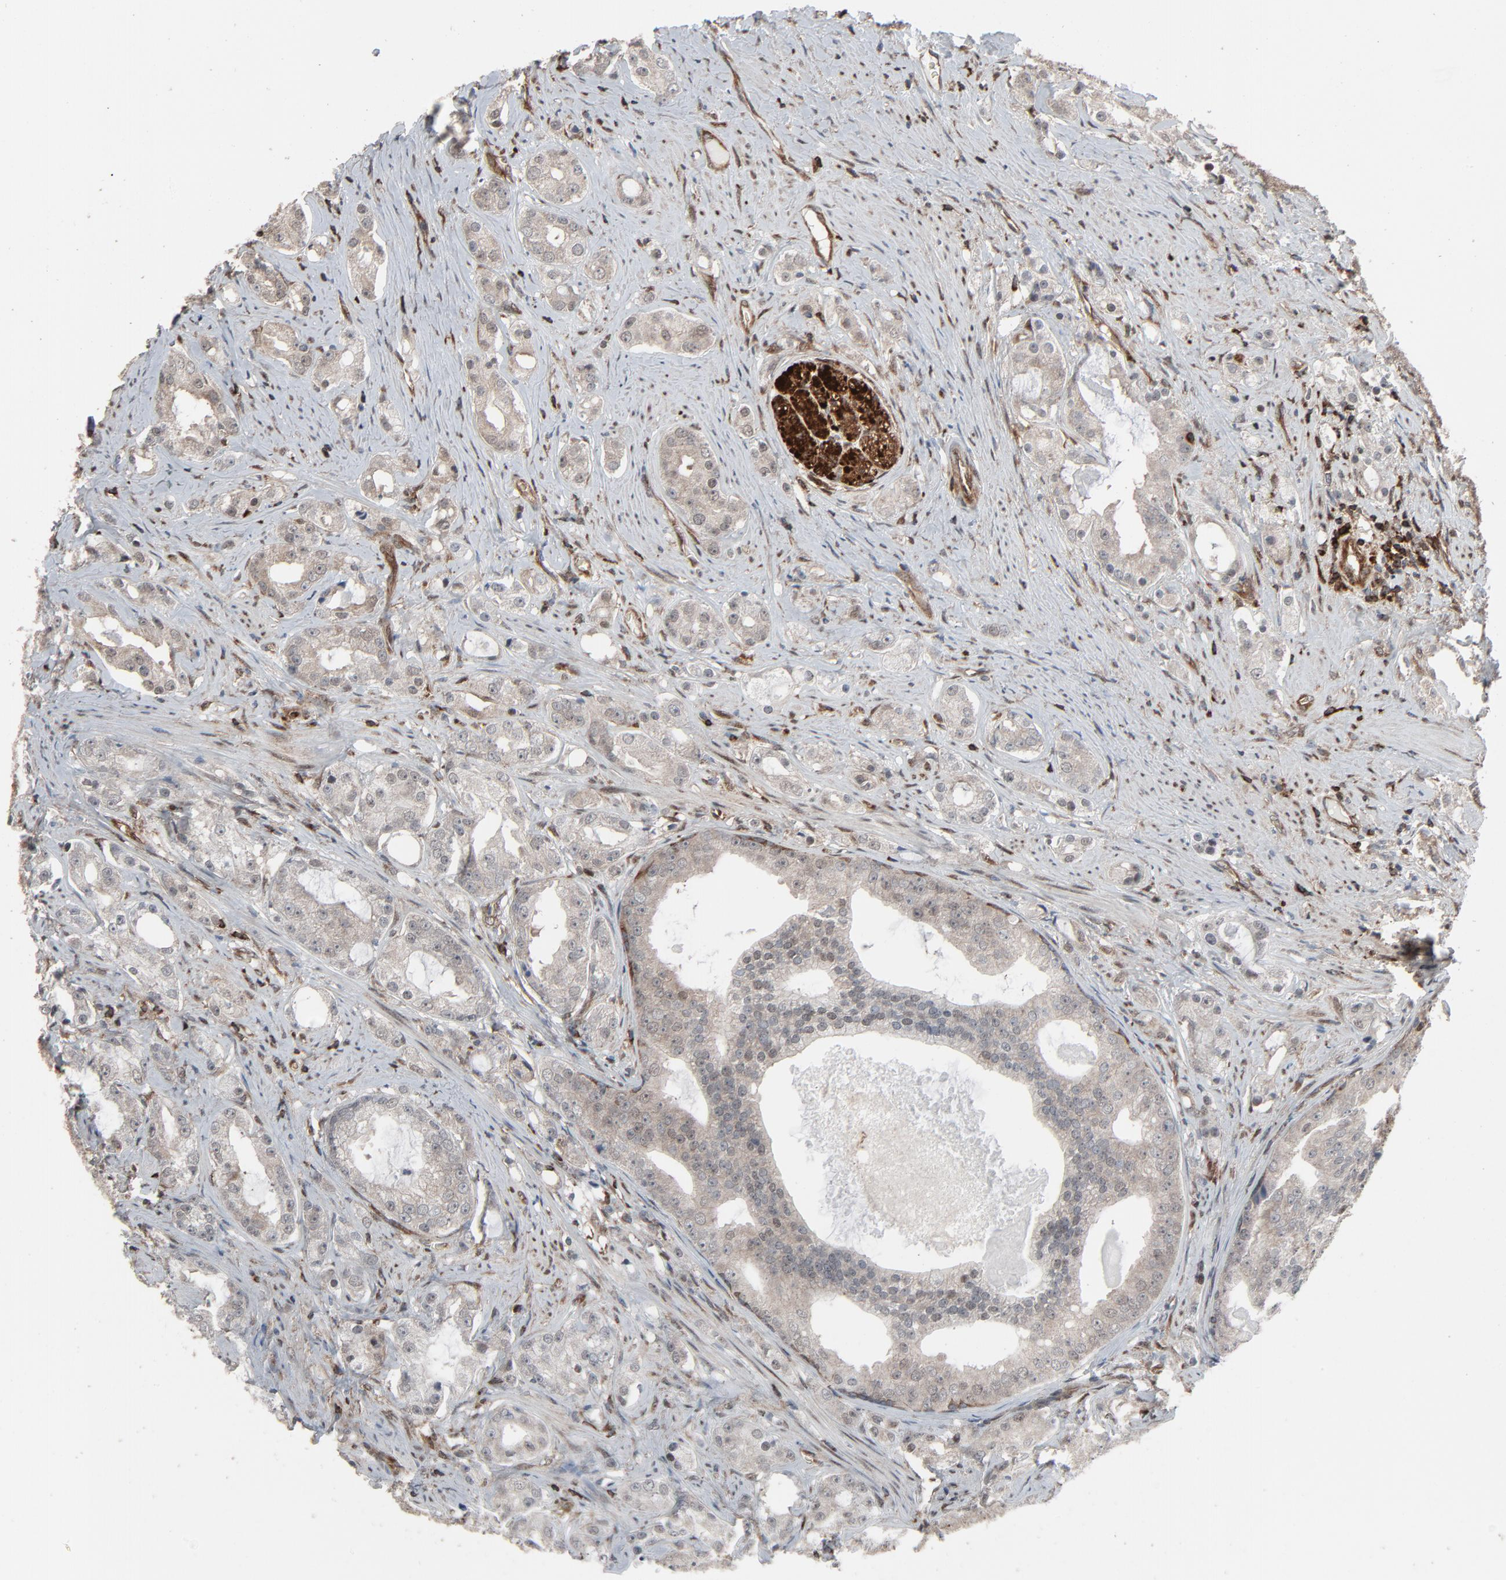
{"staining": {"intensity": "weak", "quantity": ">75%", "location": "cytoplasmic/membranous"}, "tissue": "prostate cancer", "cell_type": "Tumor cells", "image_type": "cancer", "snomed": [{"axis": "morphology", "description": "Adenocarcinoma, High grade"}, {"axis": "topography", "description": "Prostate"}], "caption": "Human prostate cancer stained with a brown dye displays weak cytoplasmic/membranous positive expression in approximately >75% of tumor cells.", "gene": "OPTN", "patient": {"sex": "male", "age": 68}}